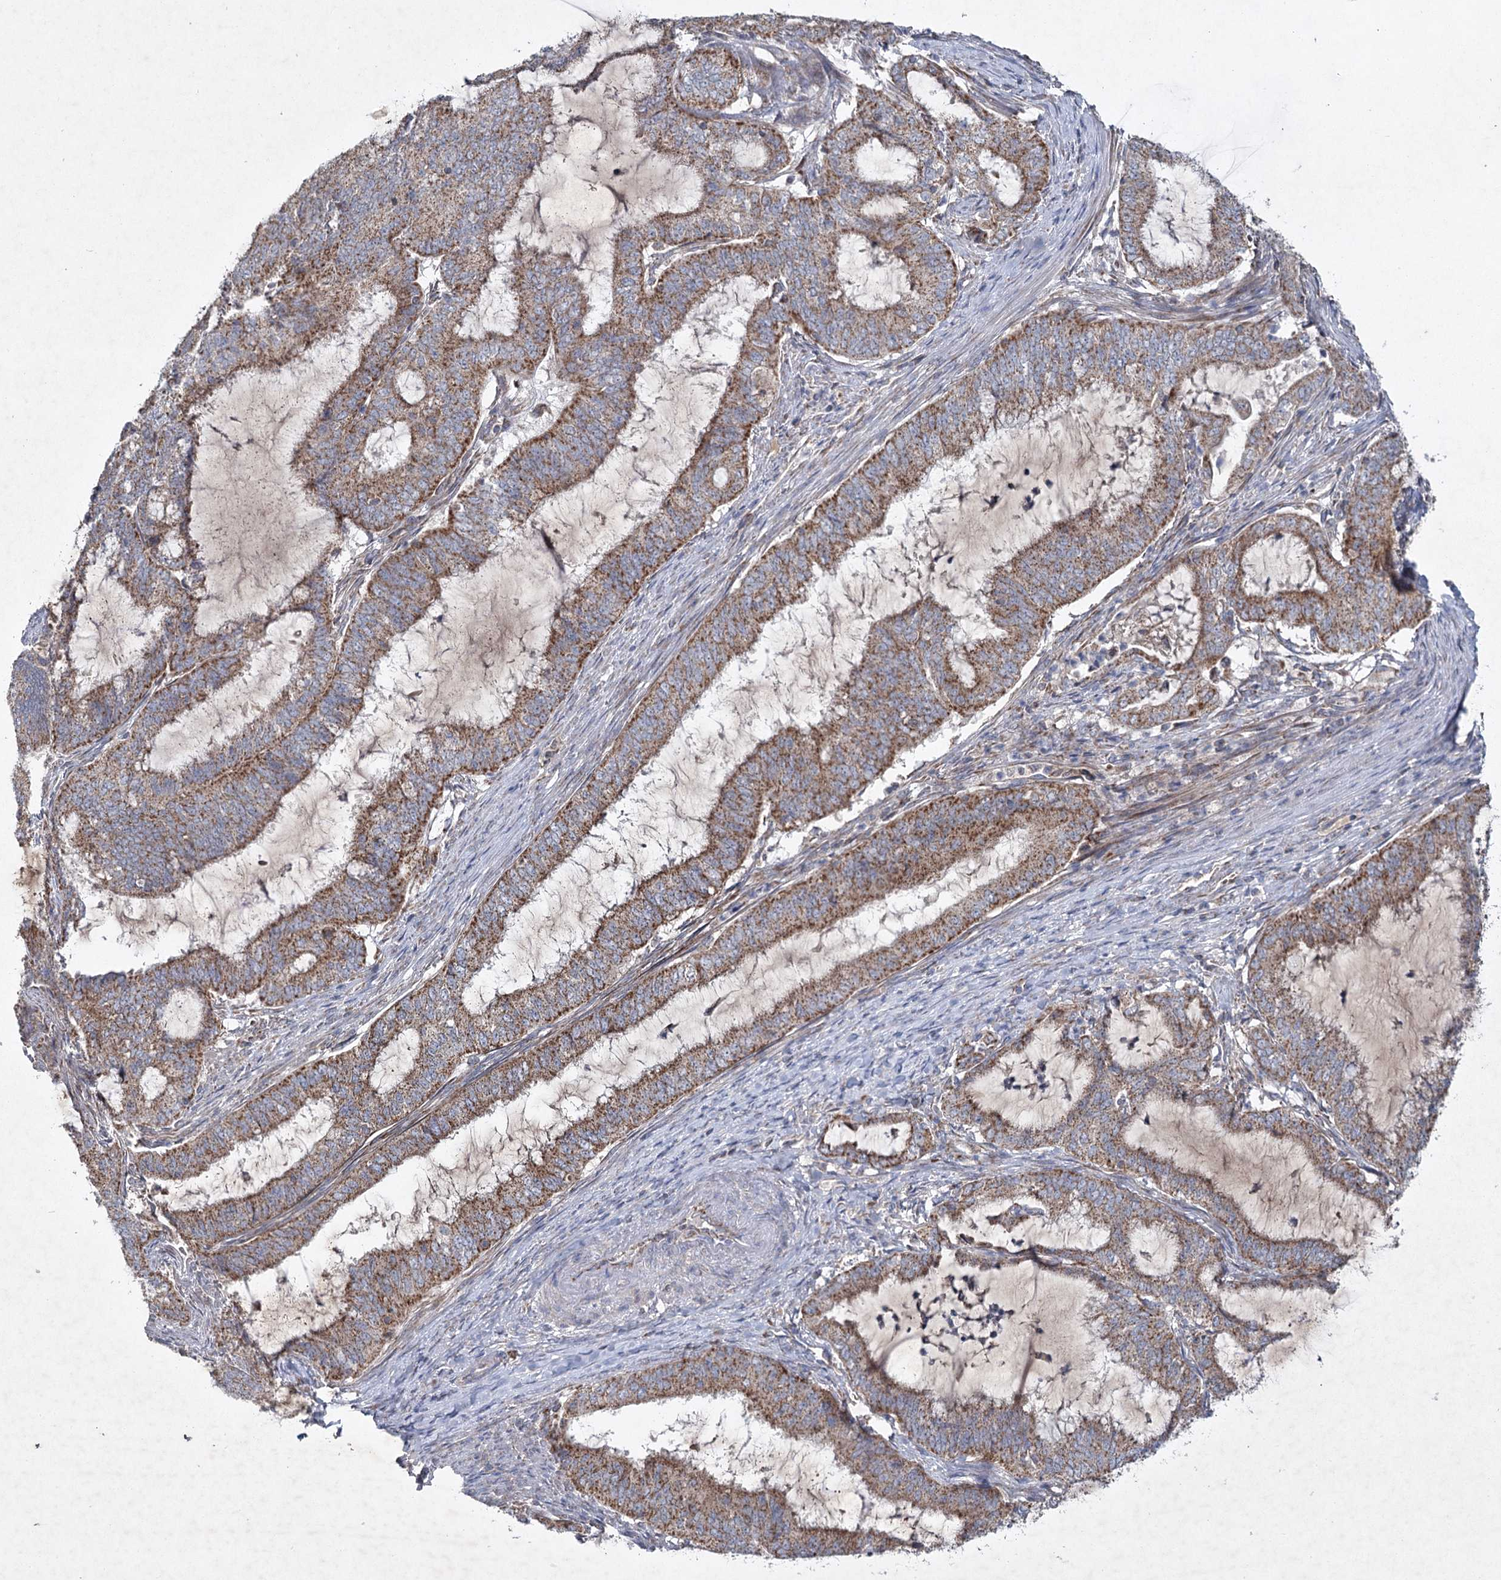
{"staining": {"intensity": "moderate", "quantity": ">75%", "location": "cytoplasmic/membranous"}, "tissue": "endometrial cancer", "cell_type": "Tumor cells", "image_type": "cancer", "snomed": [{"axis": "morphology", "description": "Adenocarcinoma, NOS"}, {"axis": "topography", "description": "Endometrium"}], "caption": "Human endometrial adenocarcinoma stained with a brown dye displays moderate cytoplasmic/membranous positive expression in about >75% of tumor cells.", "gene": "MRPL44", "patient": {"sex": "female", "age": 51}}